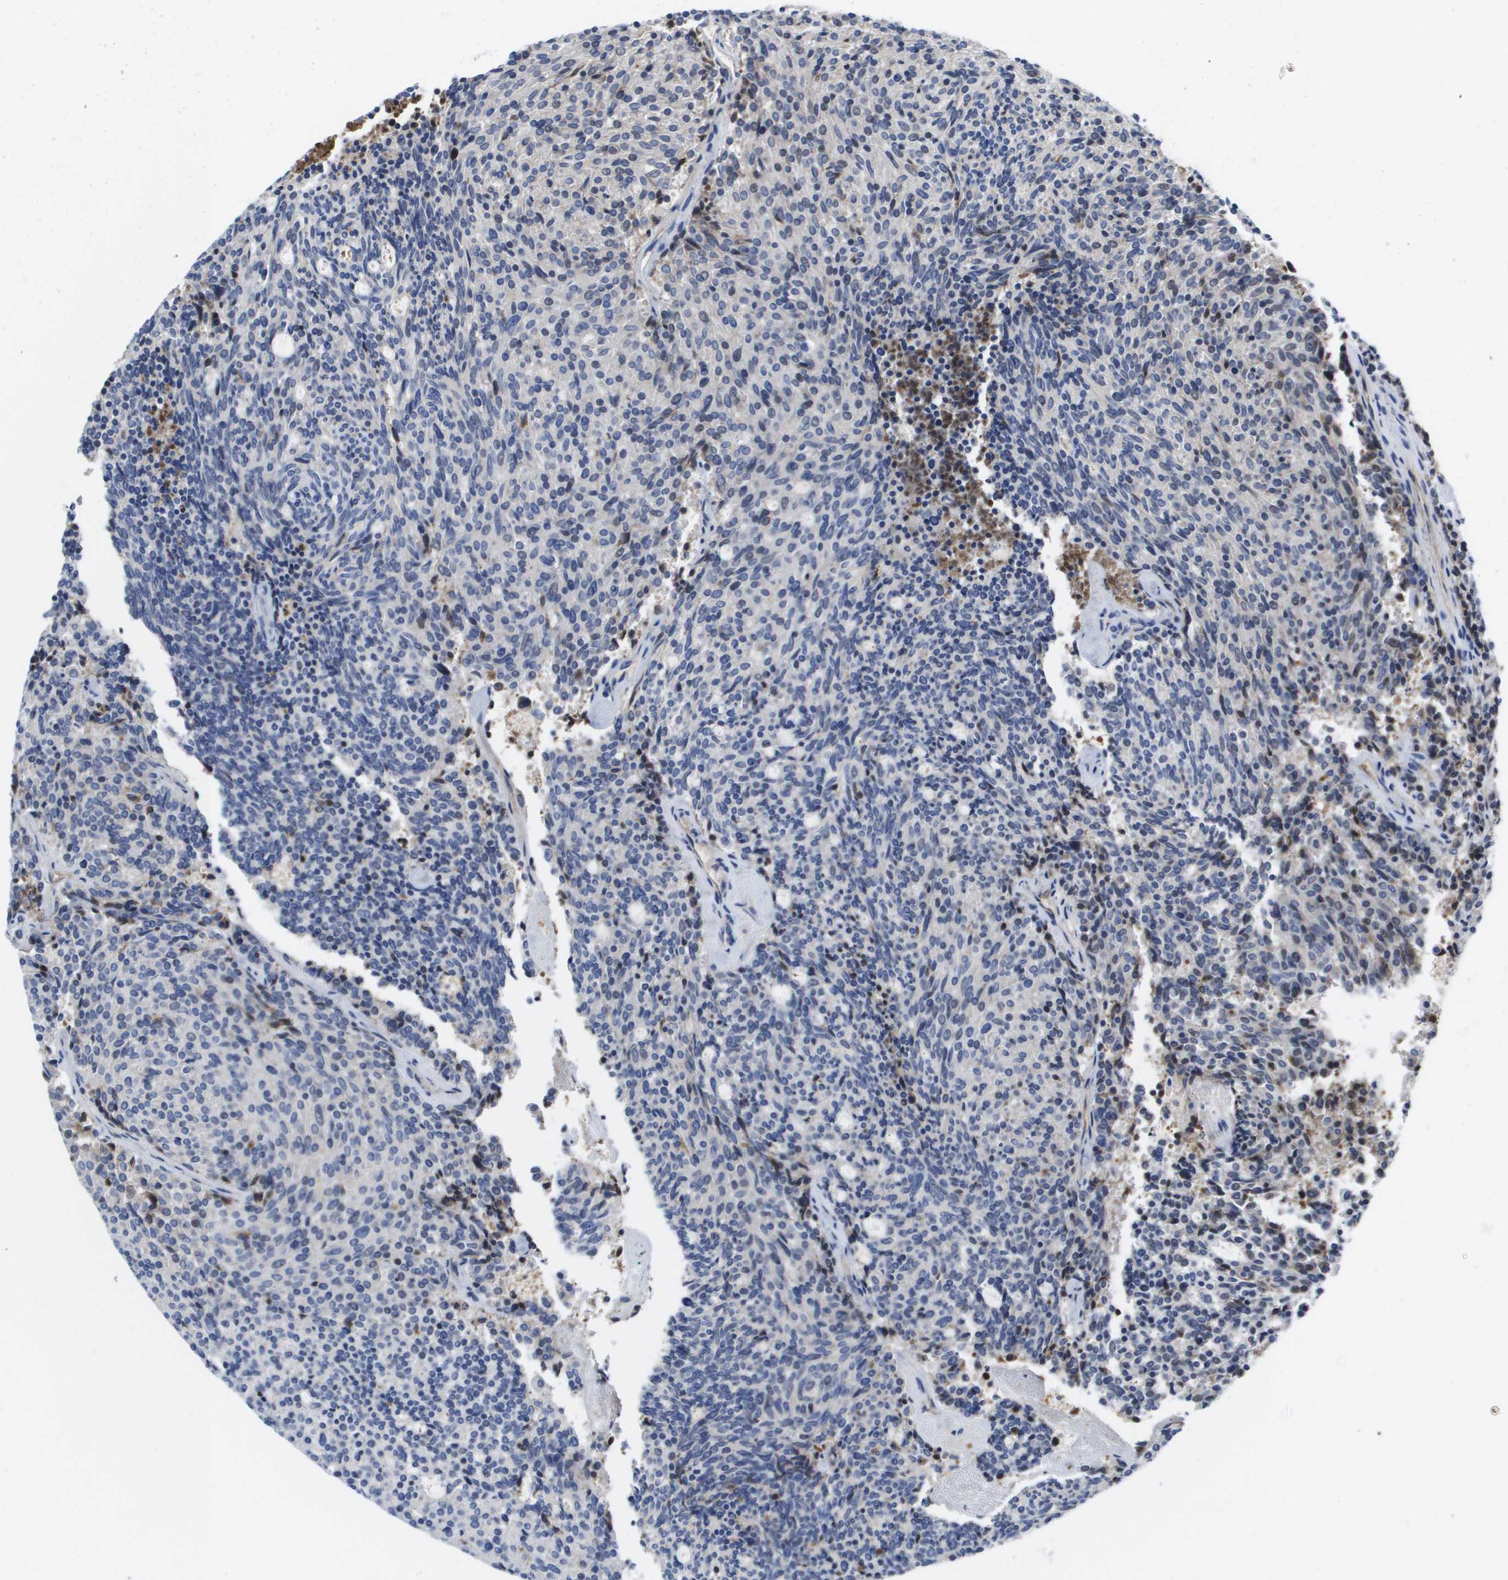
{"staining": {"intensity": "negative", "quantity": "none", "location": "none"}, "tissue": "carcinoid", "cell_type": "Tumor cells", "image_type": "cancer", "snomed": [{"axis": "morphology", "description": "Carcinoid, malignant, NOS"}, {"axis": "topography", "description": "Pancreas"}], "caption": "High power microscopy photomicrograph of an immunohistochemistry (IHC) image of carcinoid, revealing no significant staining in tumor cells.", "gene": "SERPINC1", "patient": {"sex": "female", "age": 54}}